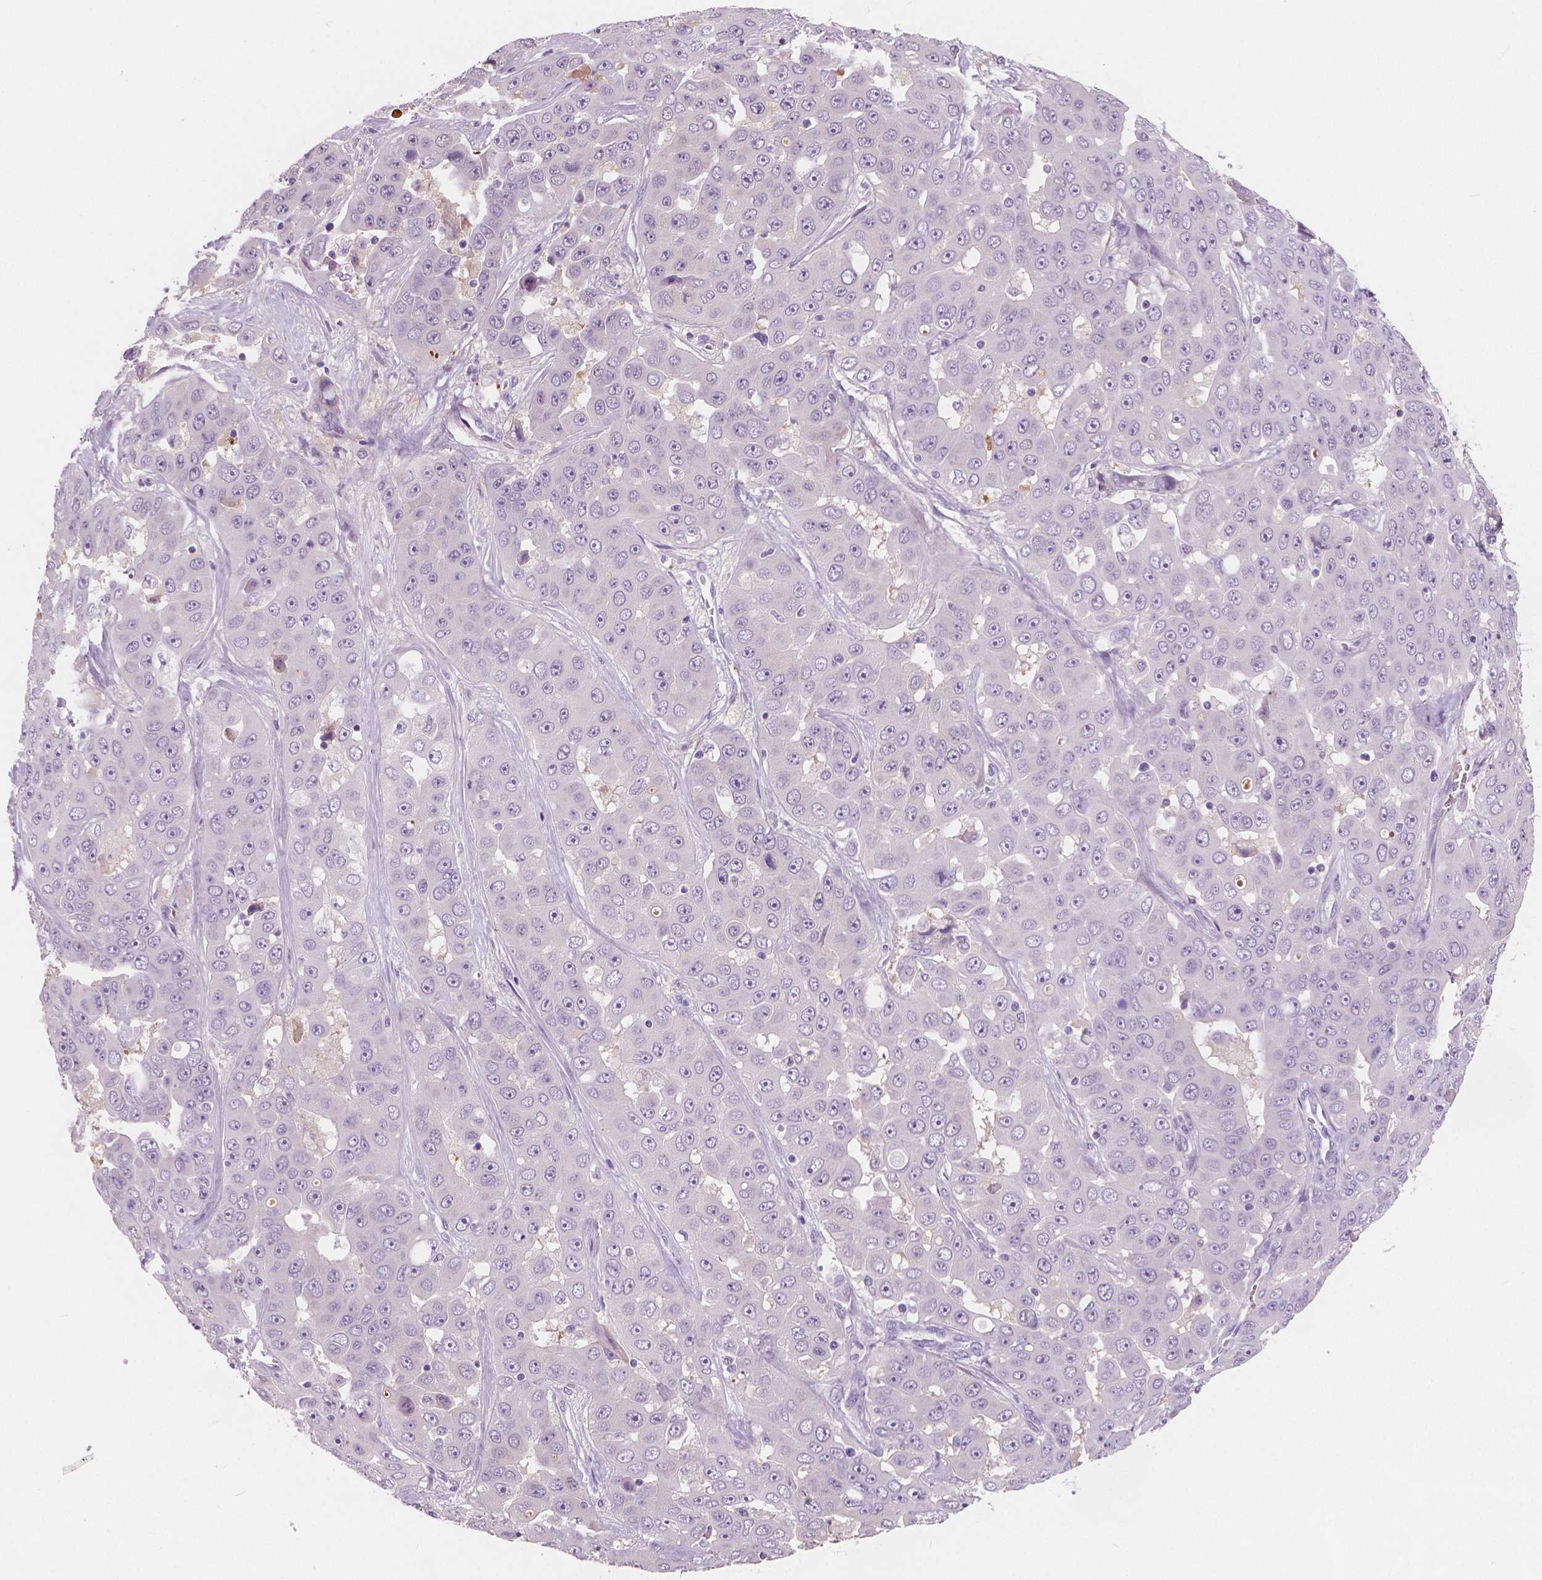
{"staining": {"intensity": "negative", "quantity": "none", "location": "none"}, "tissue": "liver cancer", "cell_type": "Tumor cells", "image_type": "cancer", "snomed": [{"axis": "morphology", "description": "Cholangiocarcinoma"}, {"axis": "topography", "description": "Liver"}], "caption": "Immunohistochemistry (IHC) of human cholangiocarcinoma (liver) shows no positivity in tumor cells. The staining is performed using DAB (3,3'-diaminobenzidine) brown chromogen with nuclei counter-stained in using hematoxylin.", "gene": "APOA4", "patient": {"sex": "female", "age": 52}}